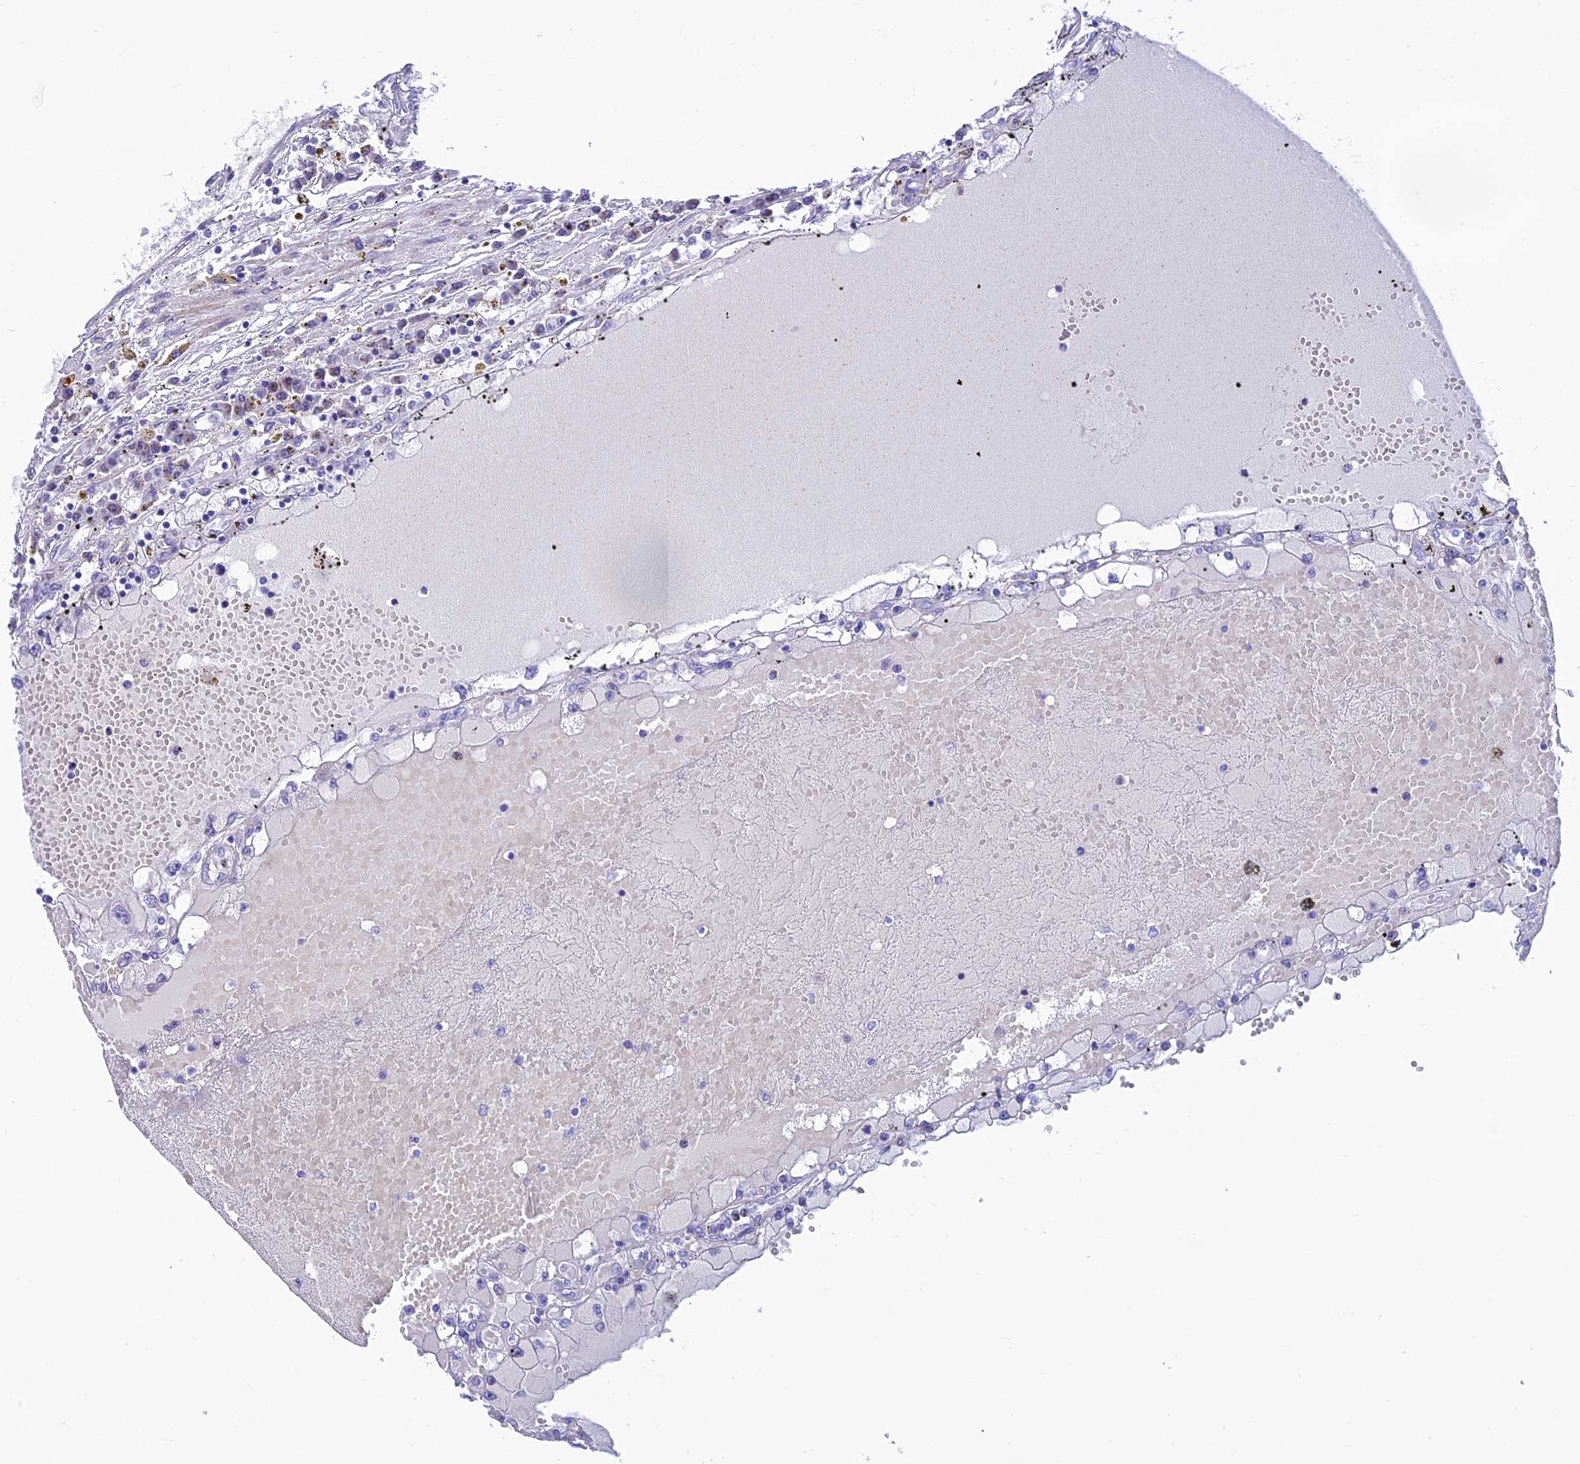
{"staining": {"intensity": "negative", "quantity": "none", "location": "none"}, "tissue": "renal cancer", "cell_type": "Tumor cells", "image_type": "cancer", "snomed": [{"axis": "morphology", "description": "Adenocarcinoma, NOS"}, {"axis": "topography", "description": "Kidney"}], "caption": "The image reveals no significant expression in tumor cells of renal cancer.", "gene": "GNG11", "patient": {"sex": "male", "age": 56}}